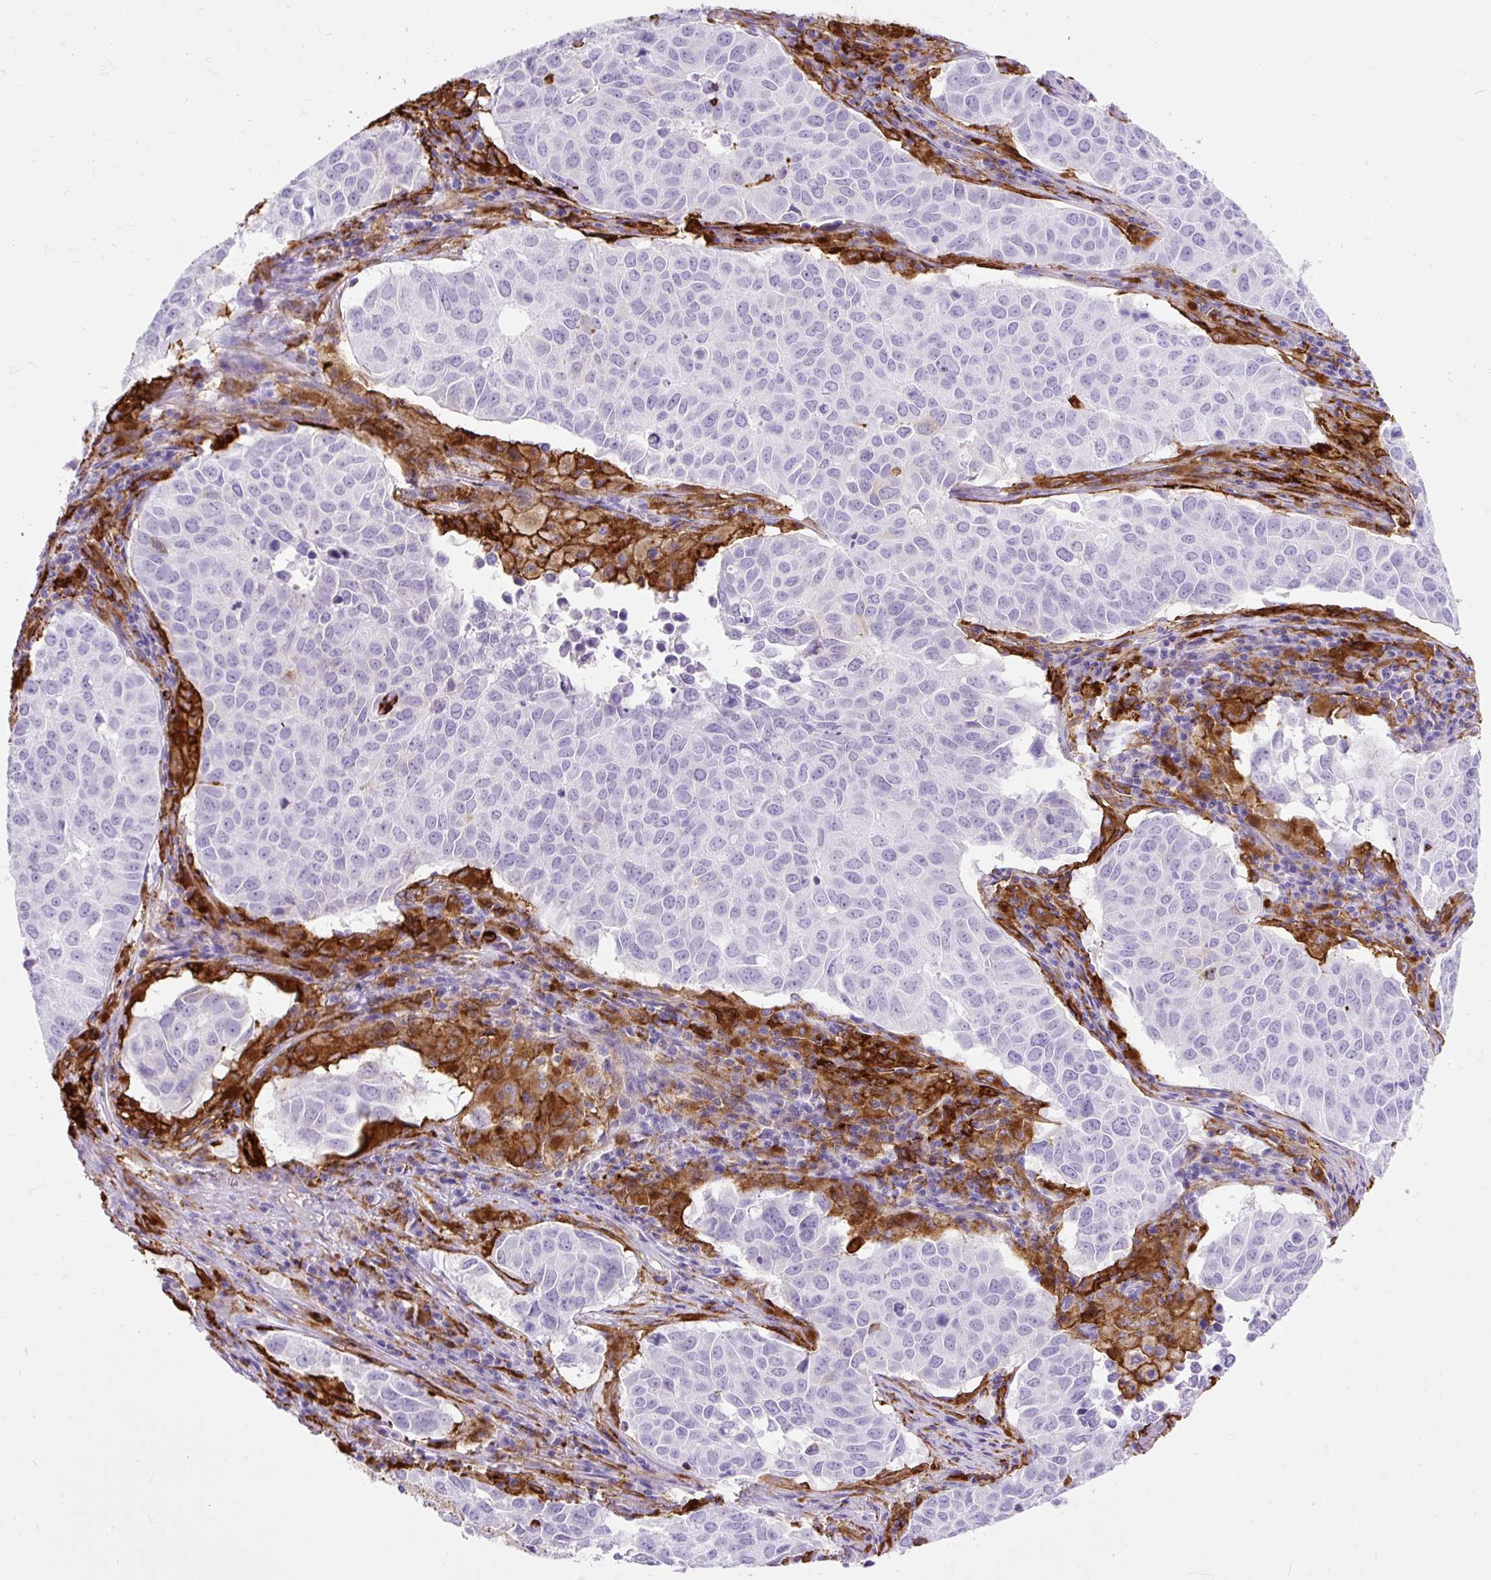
{"staining": {"intensity": "negative", "quantity": "none", "location": "none"}, "tissue": "lung cancer", "cell_type": "Tumor cells", "image_type": "cancer", "snomed": [{"axis": "morphology", "description": "Adenocarcinoma, NOS"}, {"axis": "topography", "description": "Lung"}], "caption": "Lung cancer (adenocarcinoma) stained for a protein using immunohistochemistry (IHC) displays no staining tumor cells.", "gene": "HLA-DRA", "patient": {"sex": "female", "age": 50}}